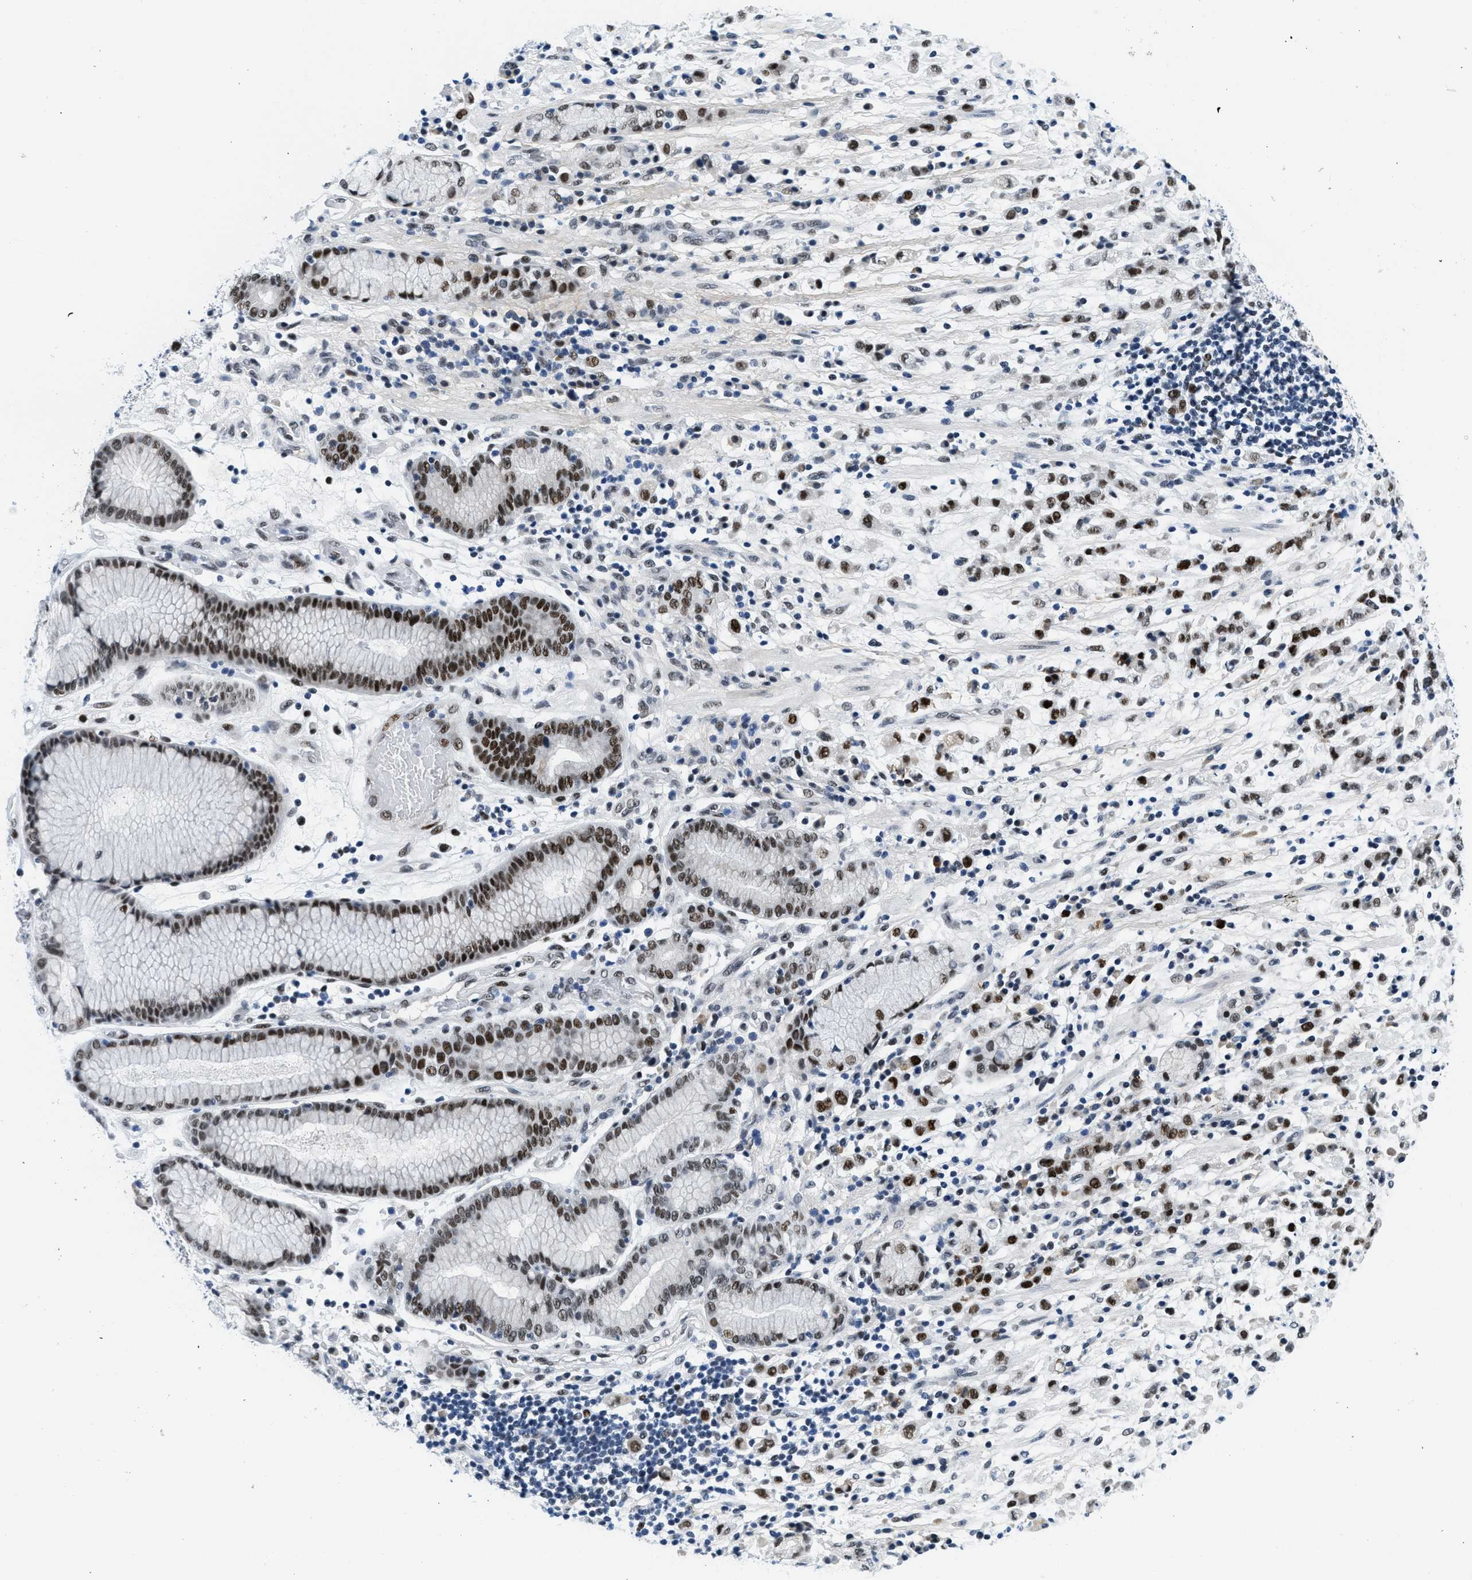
{"staining": {"intensity": "strong", "quantity": ">75%", "location": "nuclear"}, "tissue": "stomach cancer", "cell_type": "Tumor cells", "image_type": "cancer", "snomed": [{"axis": "morphology", "description": "Adenocarcinoma, NOS"}, {"axis": "topography", "description": "Stomach, lower"}], "caption": "Stomach adenocarcinoma stained with a protein marker demonstrates strong staining in tumor cells.", "gene": "SMARCAD1", "patient": {"sex": "male", "age": 88}}